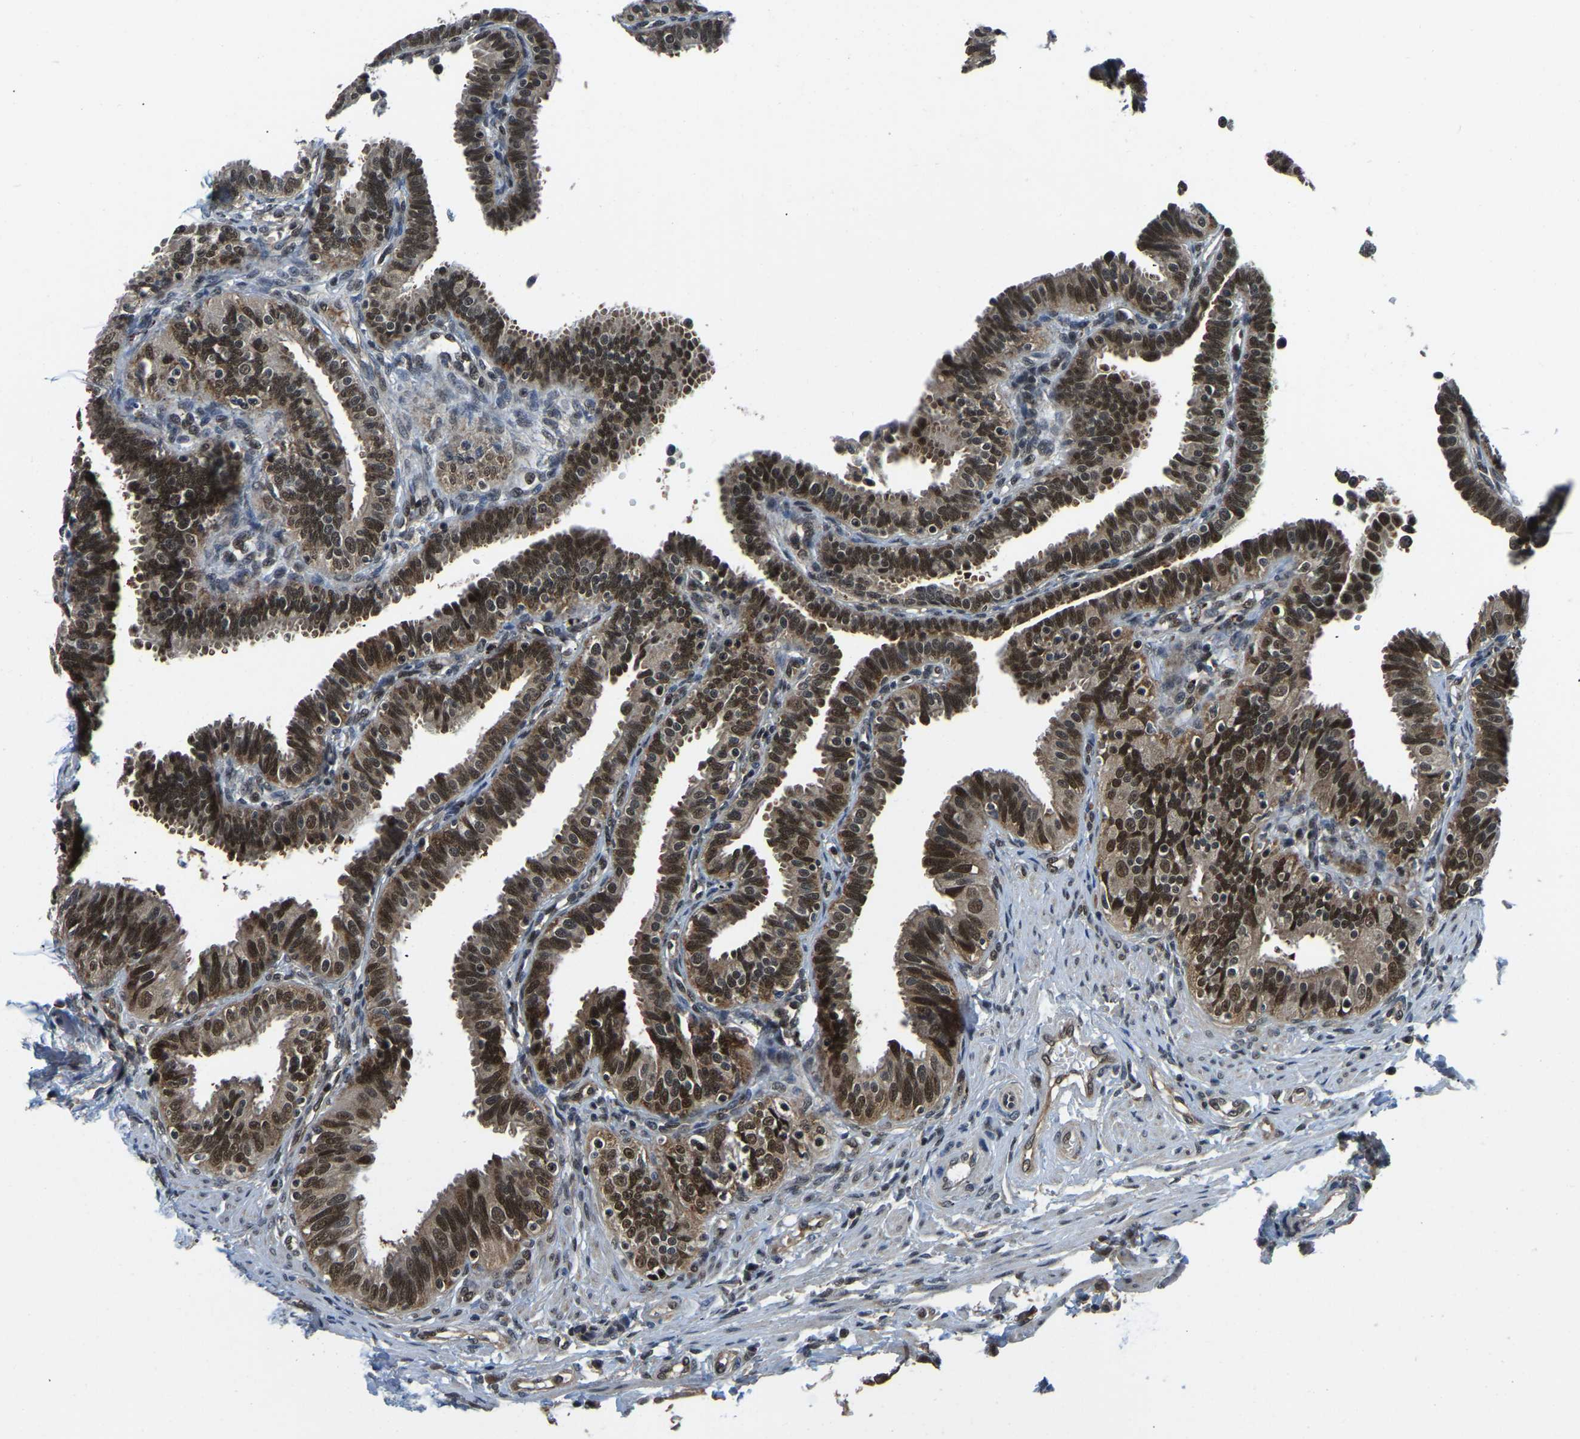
{"staining": {"intensity": "moderate", "quantity": ">75%", "location": "cytoplasmic/membranous,nuclear"}, "tissue": "fallopian tube", "cell_type": "Glandular cells", "image_type": "normal", "snomed": [{"axis": "morphology", "description": "Normal tissue, NOS"}, {"axis": "topography", "description": "Fallopian tube"}, {"axis": "topography", "description": "Placenta"}], "caption": "Fallopian tube stained with IHC displays moderate cytoplasmic/membranous,nuclear expression in approximately >75% of glandular cells. The protein is stained brown, and the nuclei are stained in blue (DAB IHC with brightfield microscopy, high magnification).", "gene": "DFFA", "patient": {"sex": "female", "age": 34}}